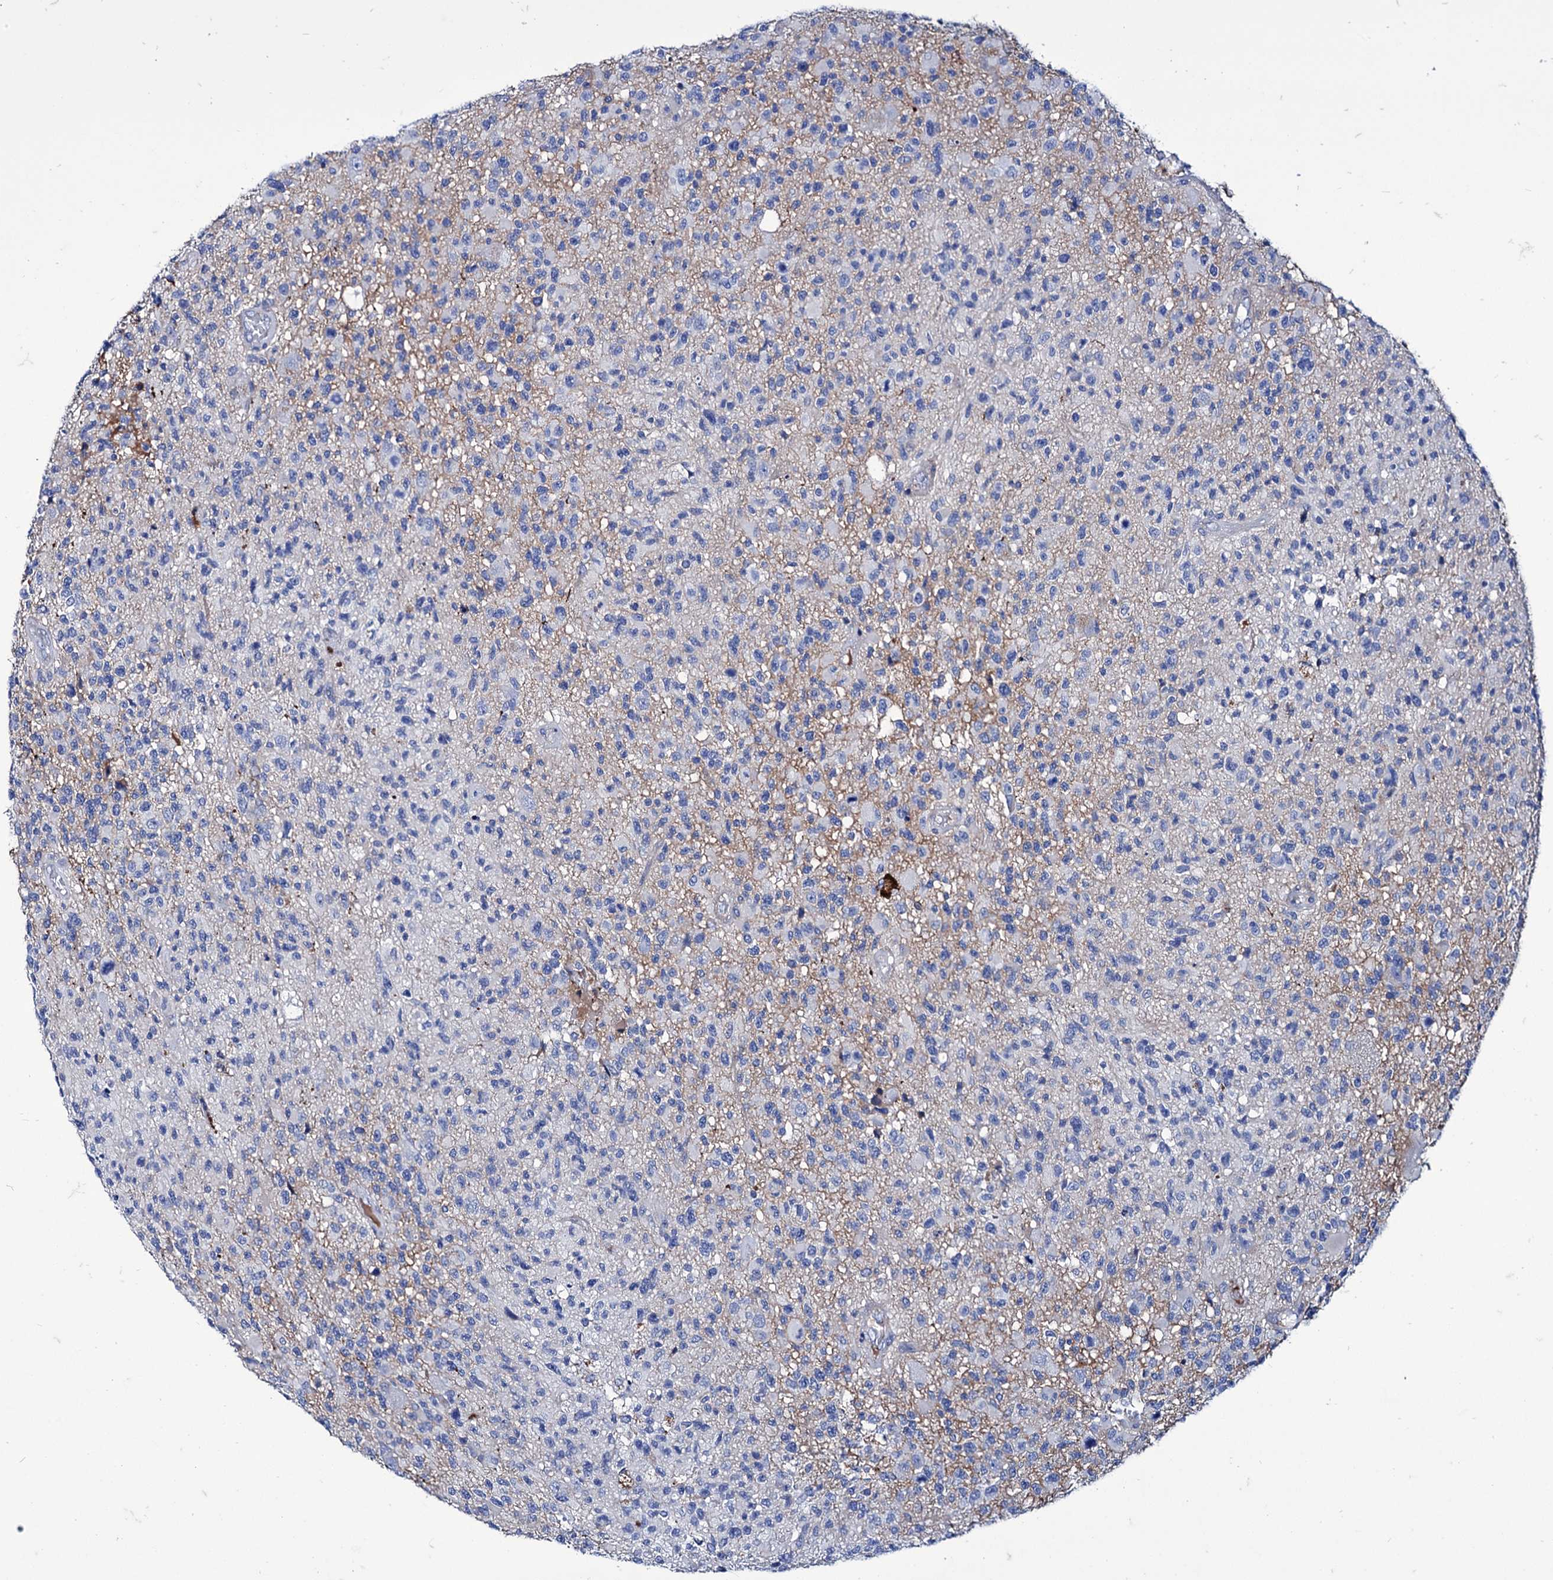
{"staining": {"intensity": "negative", "quantity": "none", "location": "none"}, "tissue": "glioma", "cell_type": "Tumor cells", "image_type": "cancer", "snomed": [{"axis": "morphology", "description": "Glioma, malignant, High grade"}, {"axis": "morphology", "description": "Glioblastoma, NOS"}, {"axis": "topography", "description": "Brain"}], "caption": "A high-resolution image shows immunohistochemistry (IHC) staining of glioma, which reveals no significant staining in tumor cells.", "gene": "AXL", "patient": {"sex": "male", "age": 60}}